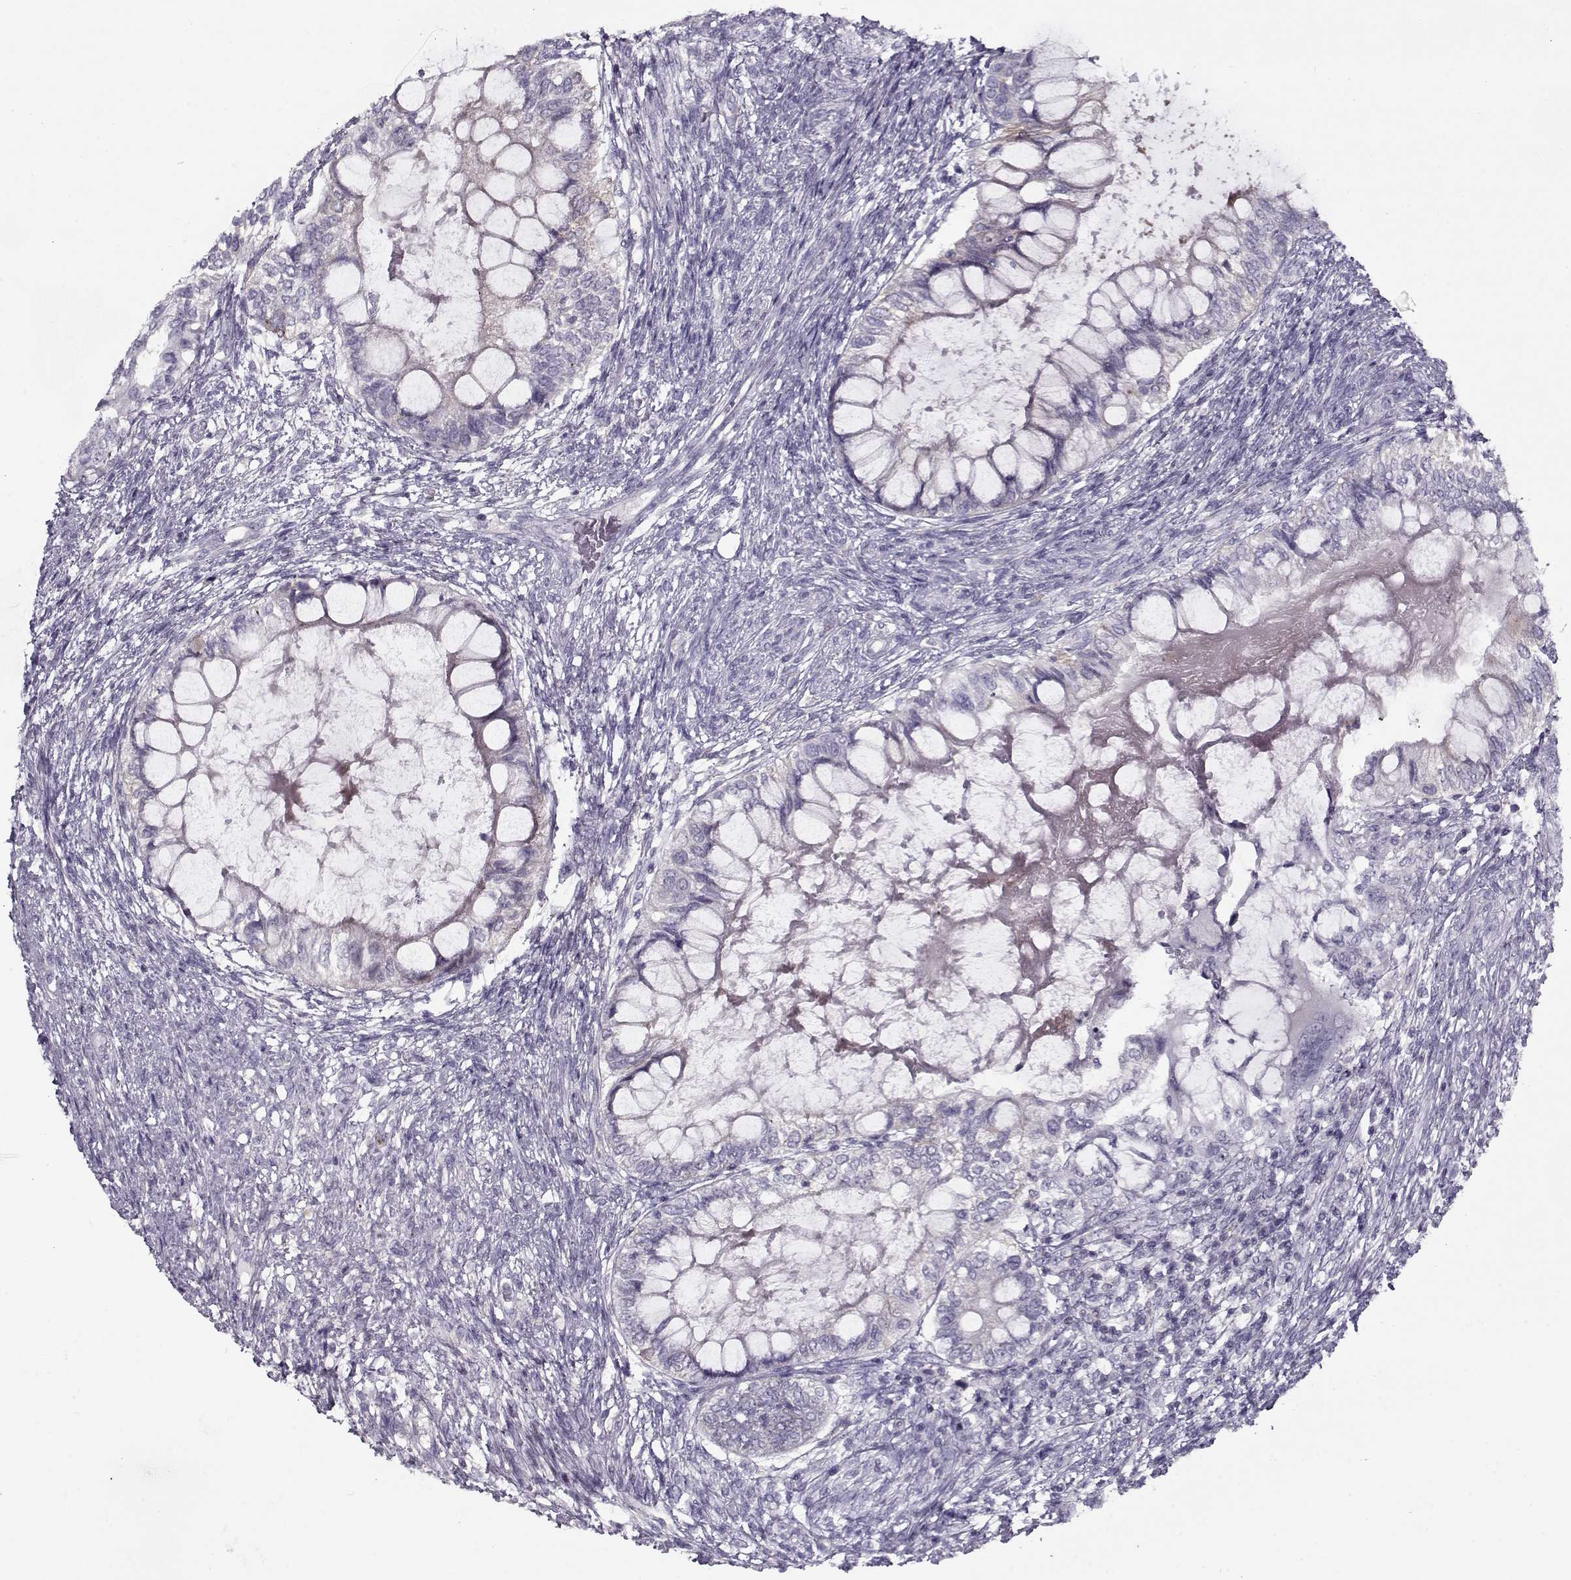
{"staining": {"intensity": "negative", "quantity": "none", "location": "none"}, "tissue": "testis cancer", "cell_type": "Tumor cells", "image_type": "cancer", "snomed": [{"axis": "morphology", "description": "Seminoma, NOS"}, {"axis": "morphology", "description": "Carcinoma, Embryonal, NOS"}, {"axis": "topography", "description": "Testis"}], "caption": "There is no significant staining in tumor cells of embryonal carcinoma (testis).", "gene": "PP2D1", "patient": {"sex": "male", "age": 41}}